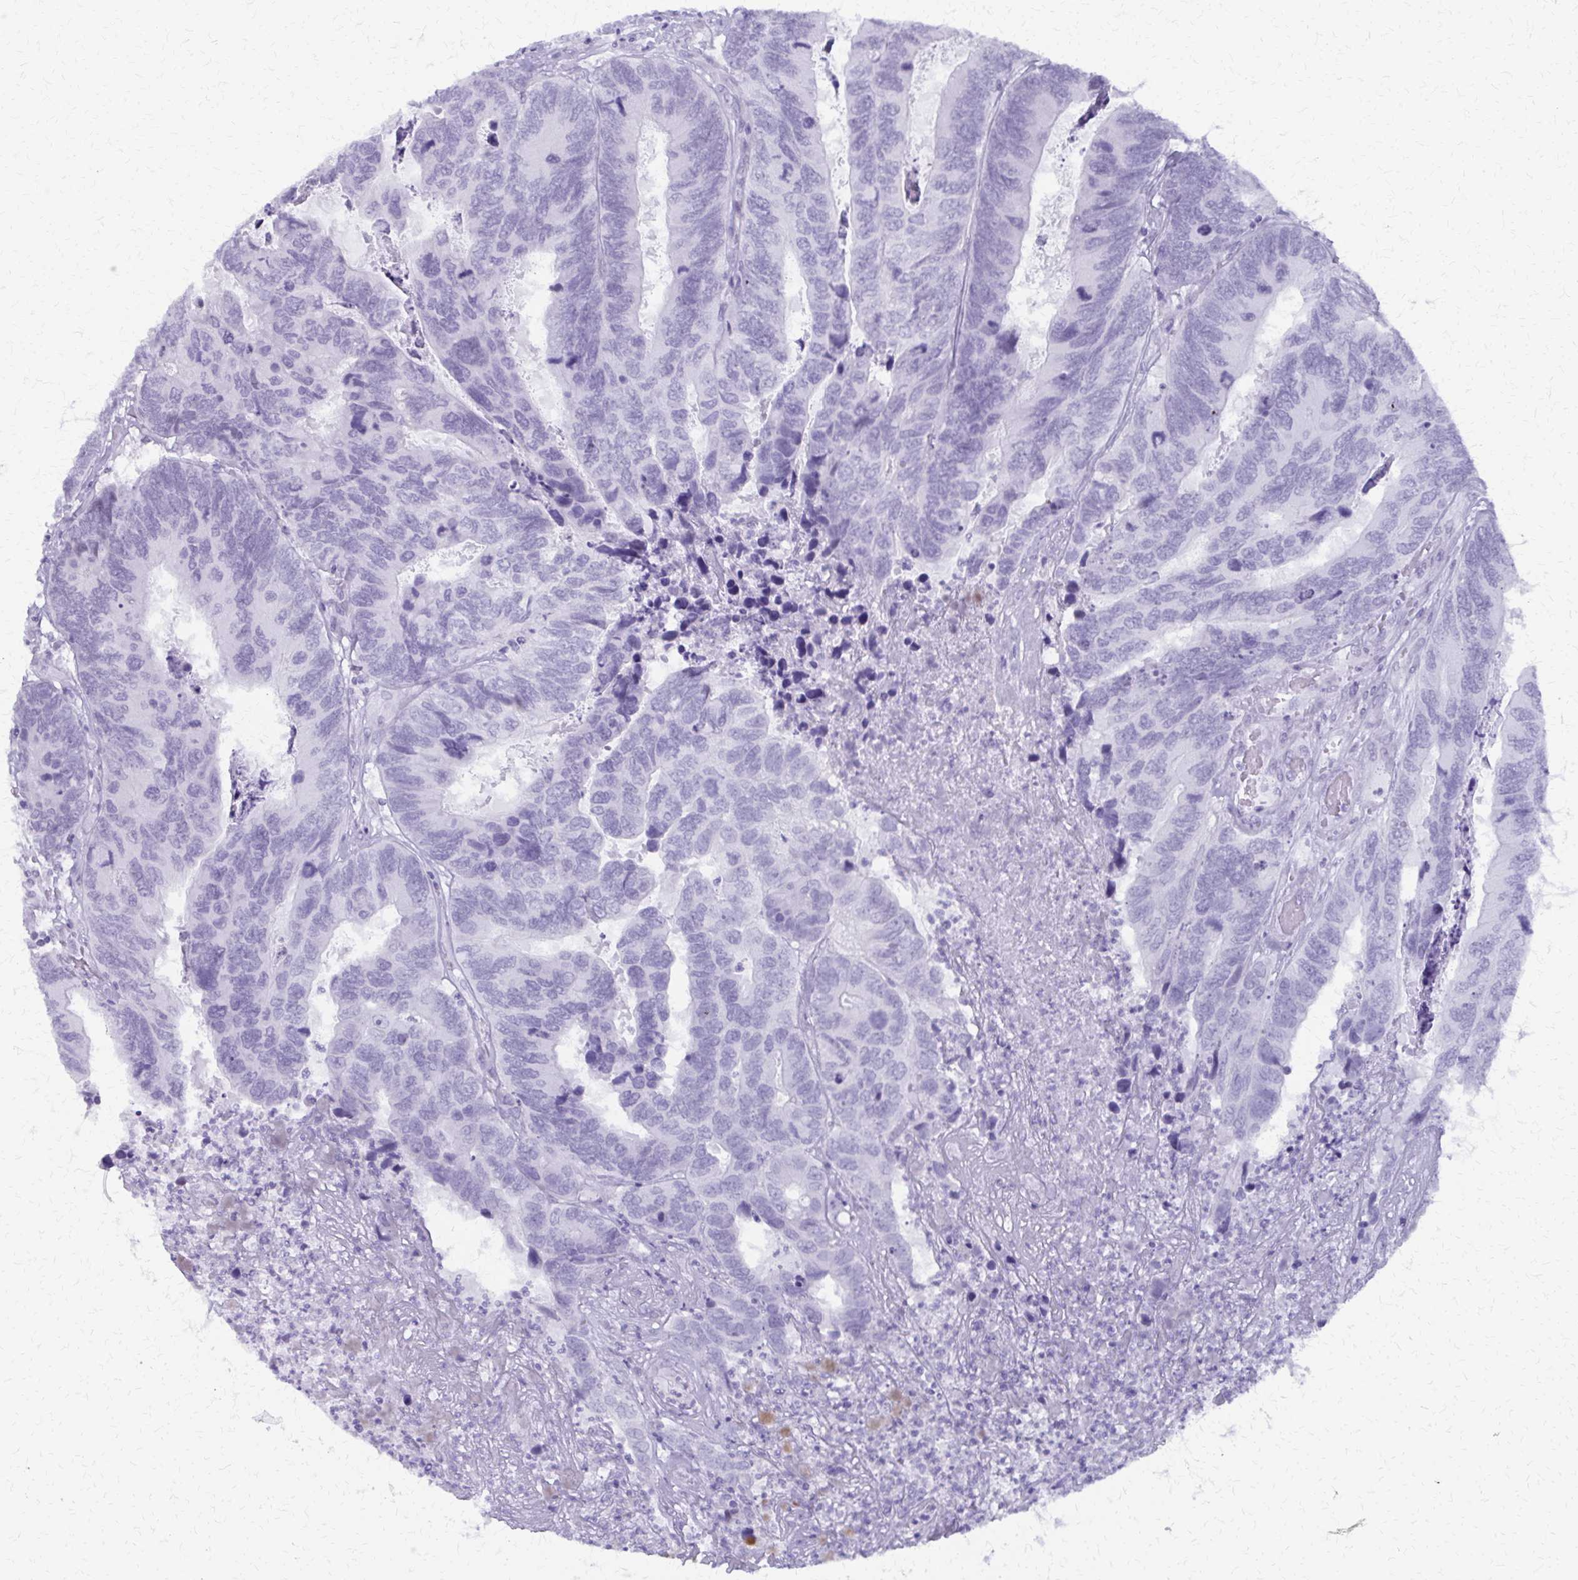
{"staining": {"intensity": "negative", "quantity": "none", "location": "none"}, "tissue": "colorectal cancer", "cell_type": "Tumor cells", "image_type": "cancer", "snomed": [{"axis": "morphology", "description": "Adenocarcinoma, NOS"}, {"axis": "topography", "description": "Colon"}], "caption": "Immunohistochemical staining of human colorectal cancer (adenocarcinoma) reveals no significant positivity in tumor cells.", "gene": "FAM162B", "patient": {"sex": "female", "age": 67}}